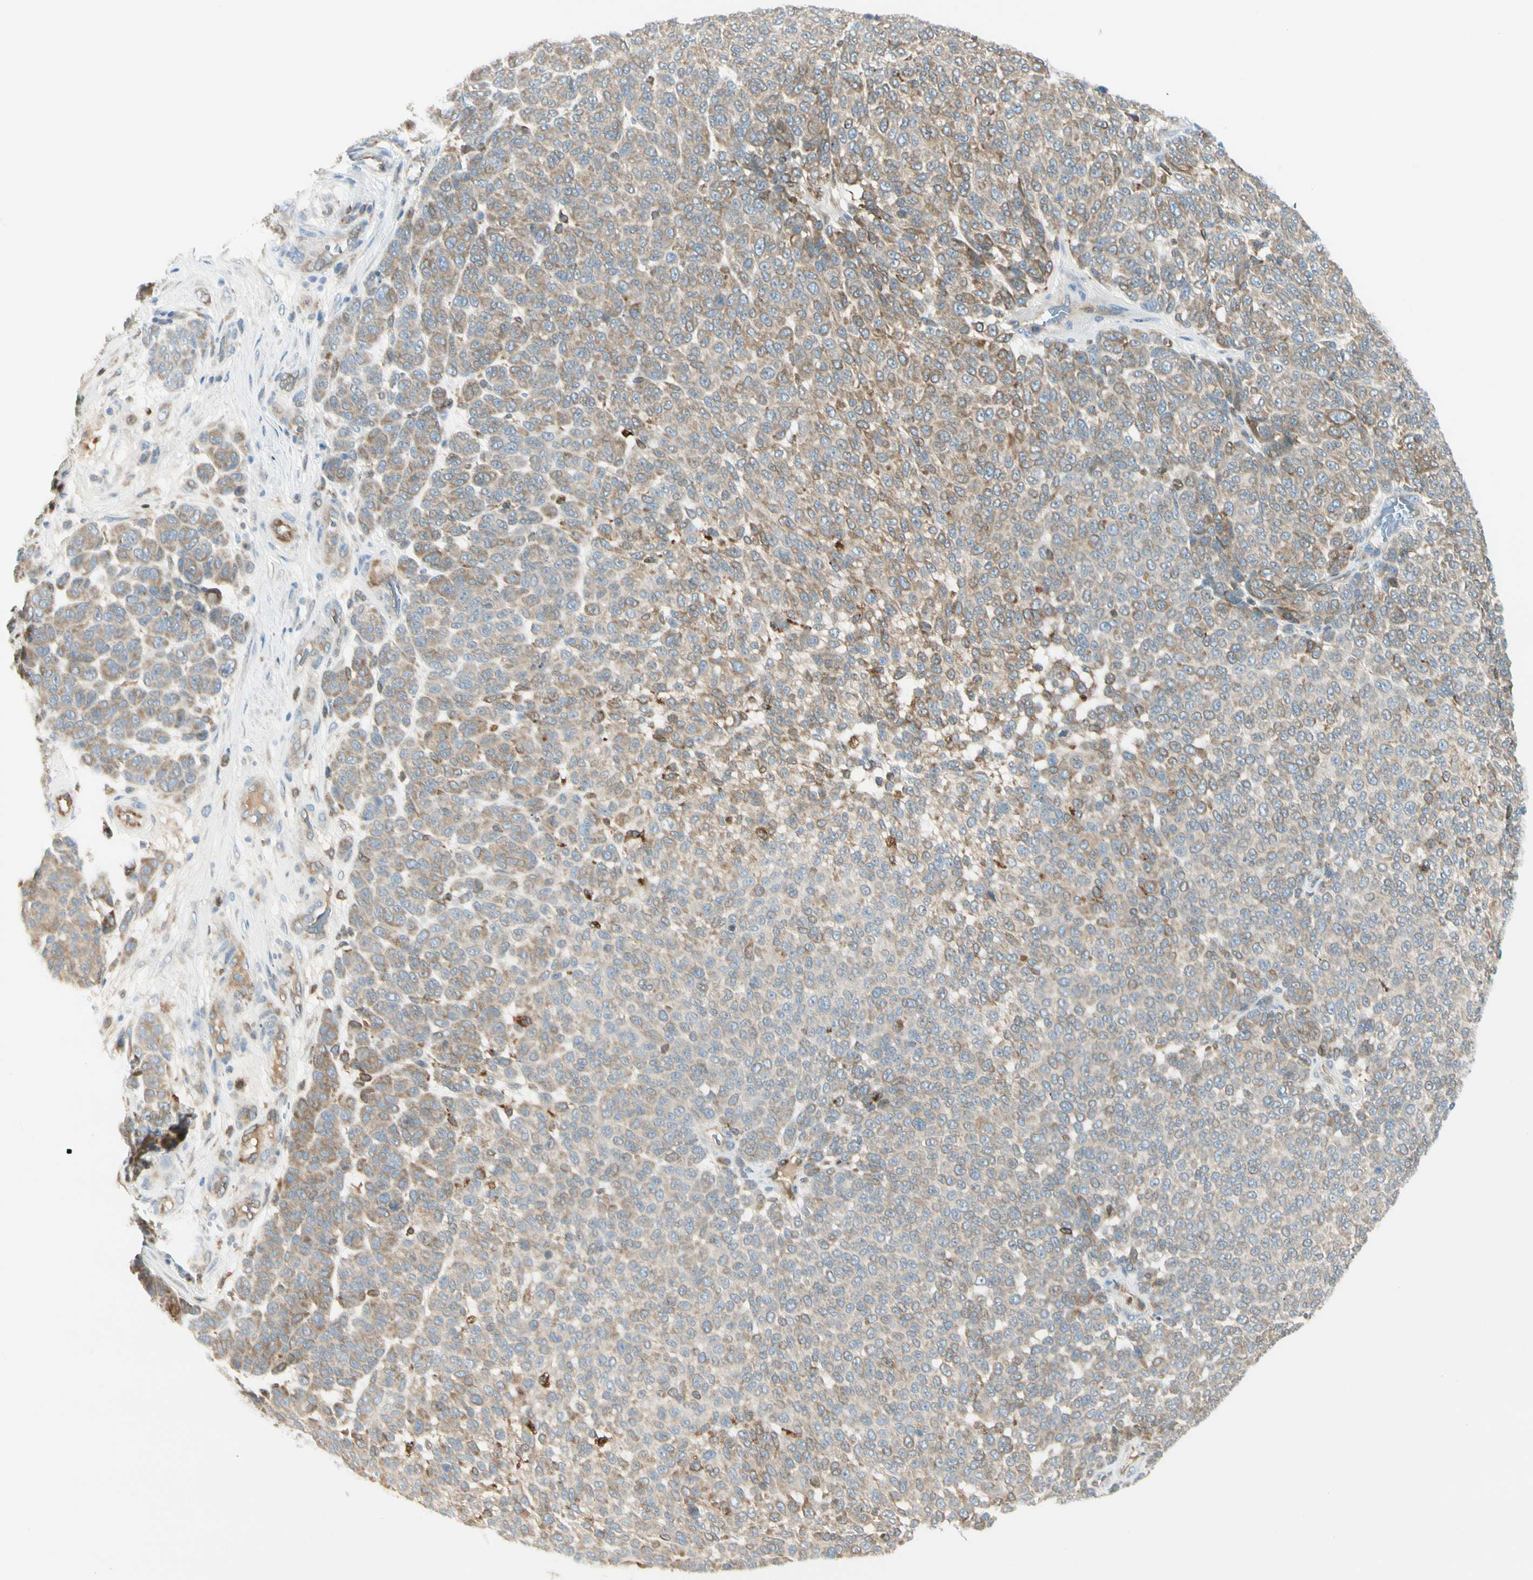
{"staining": {"intensity": "moderate", "quantity": "<25%", "location": "cytoplasmic/membranous"}, "tissue": "melanoma", "cell_type": "Tumor cells", "image_type": "cancer", "snomed": [{"axis": "morphology", "description": "Malignant melanoma, NOS"}, {"axis": "topography", "description": "Skin"}], "caption": "Malignant melanoma stained with DAB (3,3'-diaminobenzidine) immunohistochemistry displays low levels of moderate cytoplasmic/membranous positivity in about <25% of tumor cells.", "gene": "LPCAT2", "patient": {"sex": "male", "age": 59}}